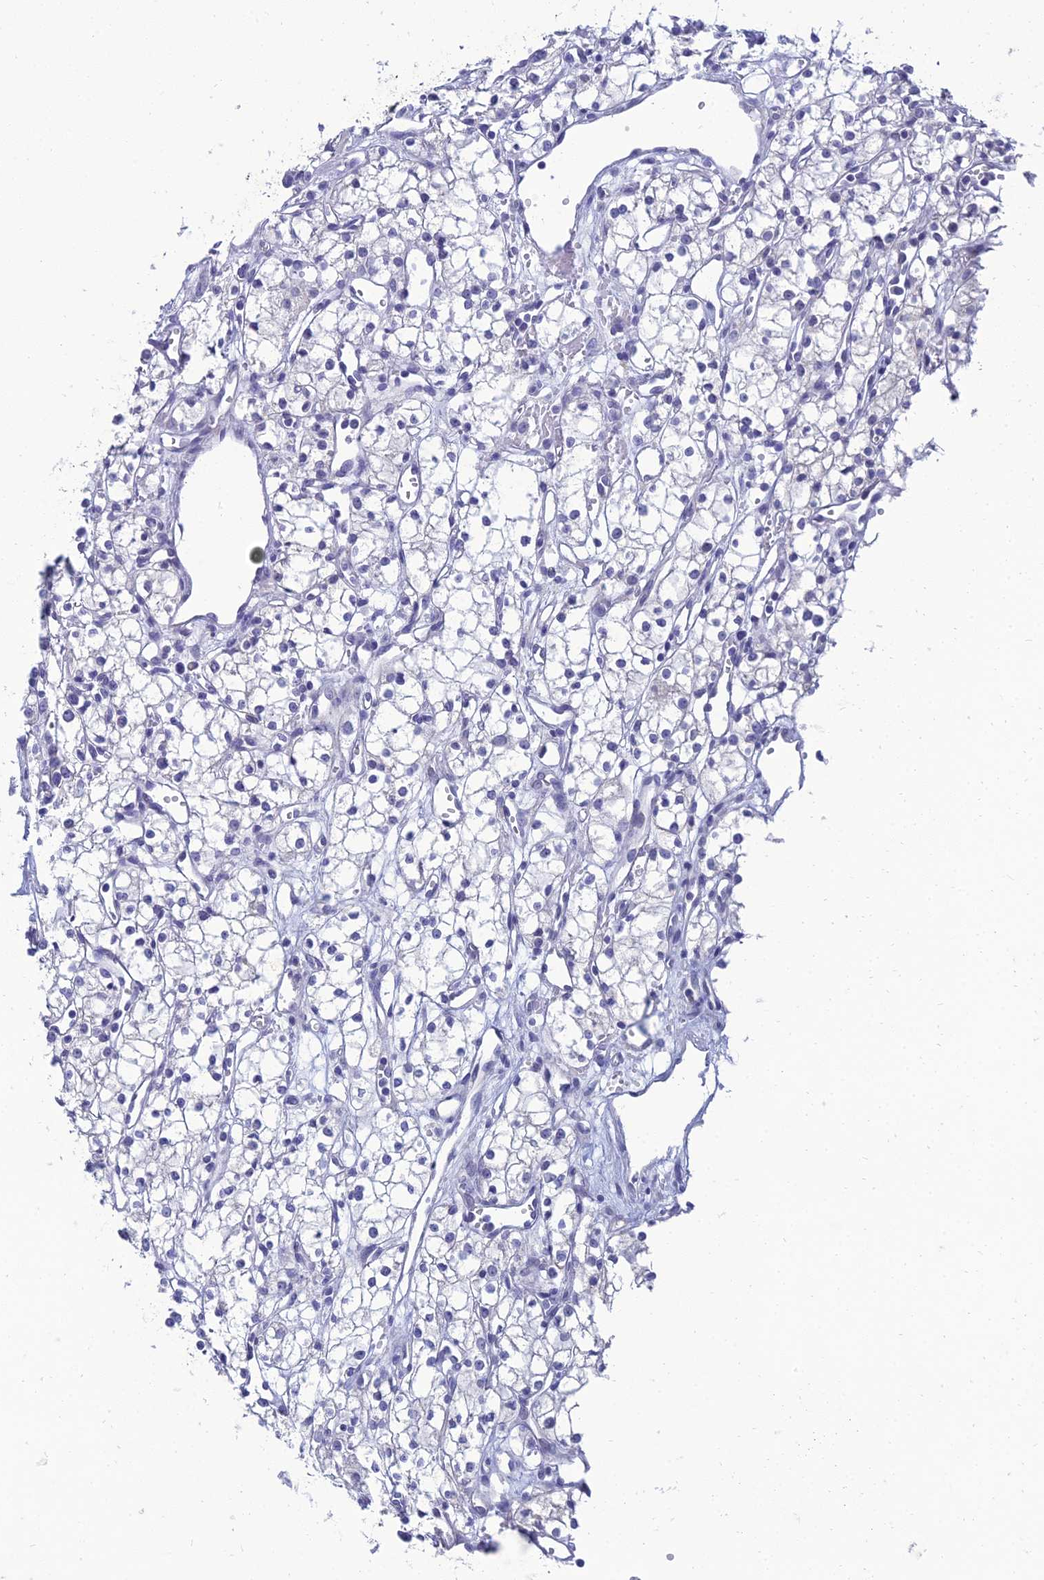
{"staining": {"intensity": "negative", "quantity": "none", "location": "none"}, "tissue": "renal cancer", "cell_type": "Tumor cells", "image_type": "cancer", "snomed": [{"axis": "morphology", "description": "Adenocarcinoma, NOS"}, {"axis": "topography", "description": "Kidney"}], "caption": "IHC of human renal cancer (adenocarcinoma) exhibits no positivity in tumor cells.", "gene": "NPY", "patient": {"sex": "male", "age": 59}}